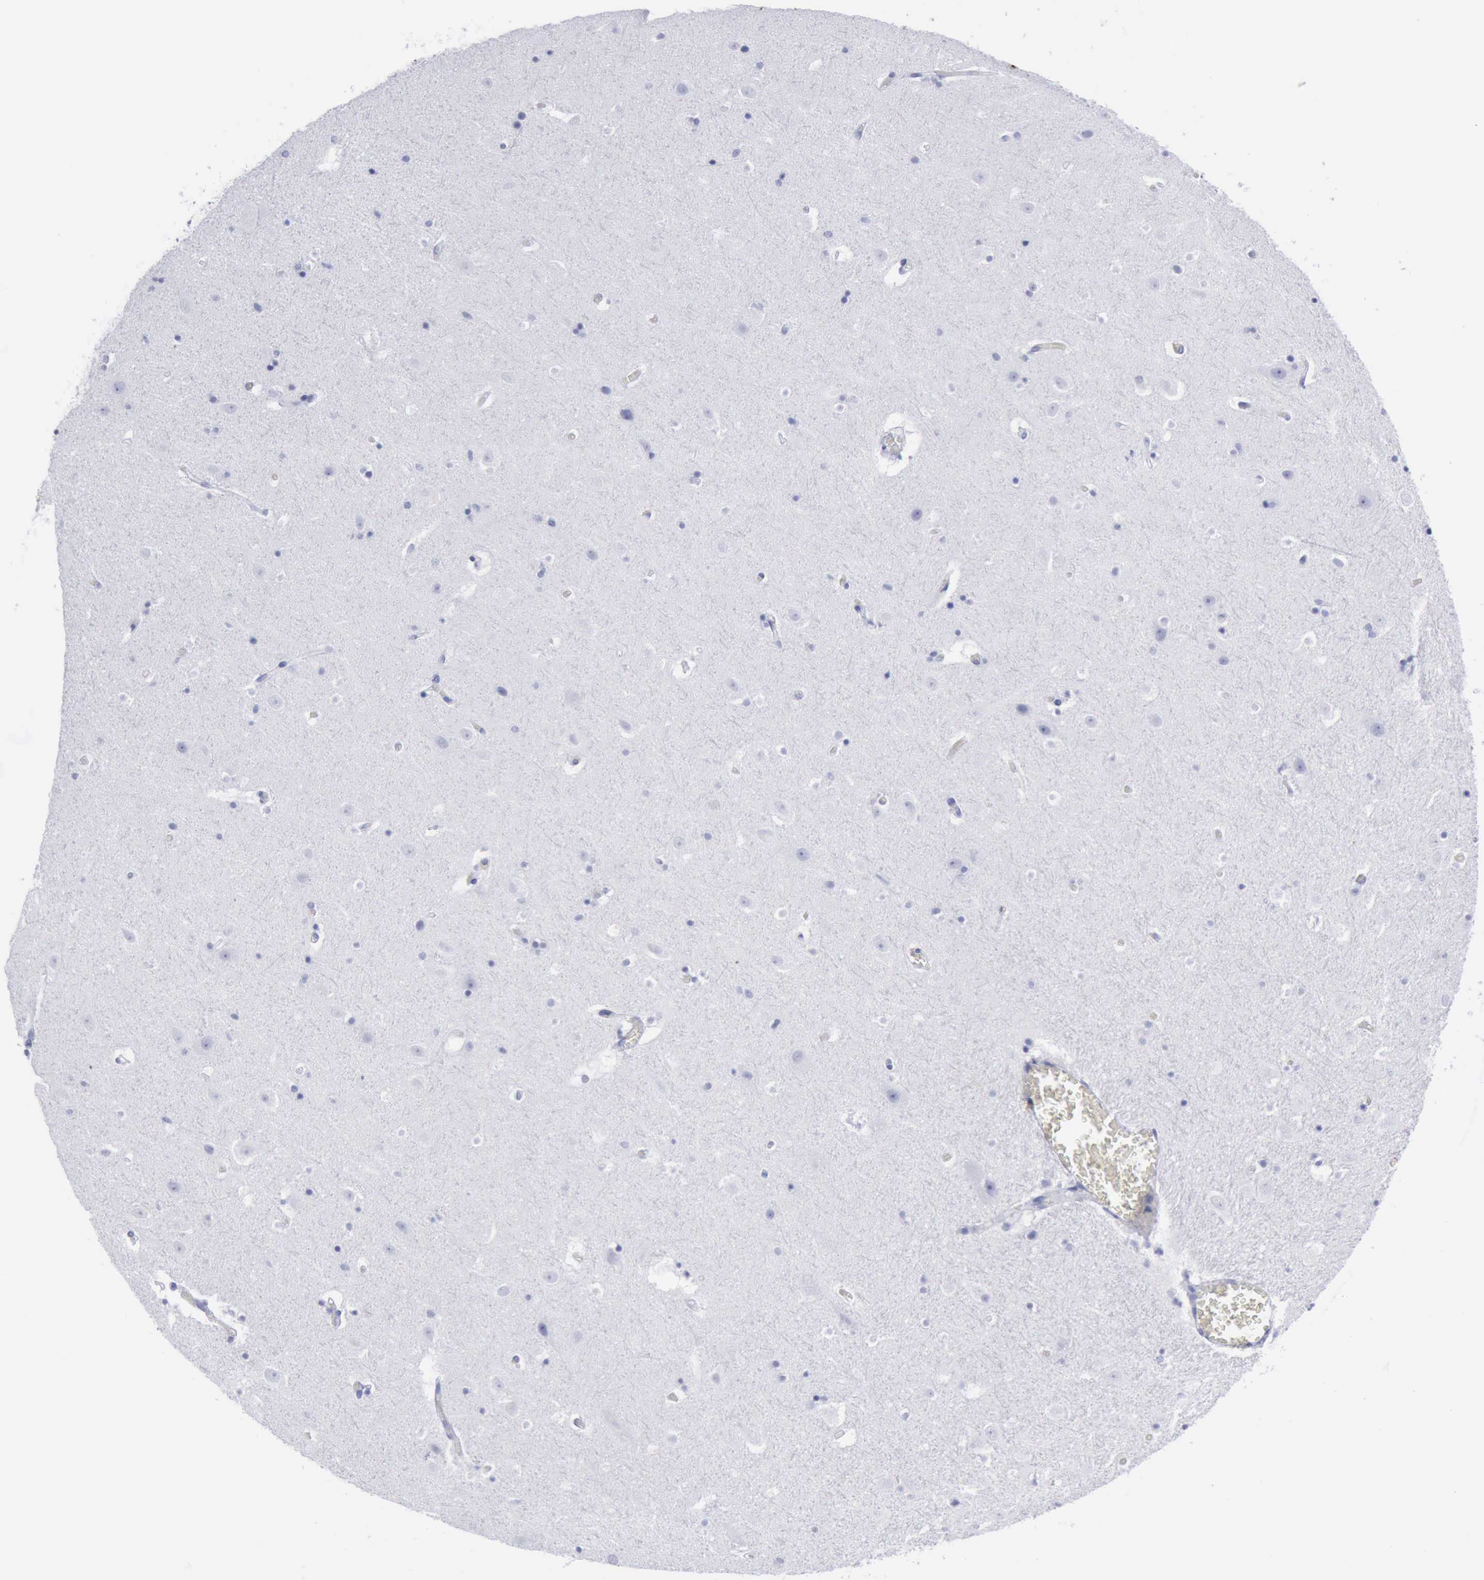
{"staining": {"intensity": "negative", "quantity": "none", "location": "none"}, "tissue": "hippocampus", "cell_type": "Glial cells", "image_type": "normal", "snomed": [{"axis": "morphology", "description": "Normal tissue, NOS"}, {"axis": "topography", "description": "Hippocampus"}], "caption": "Glial cells show no significant protein staining in unremarkable hippocampus. (DAB IHC with hematoxylin counter stain).", "gene": "KRT13", "patient": {"sex": "male", "age": 45}}